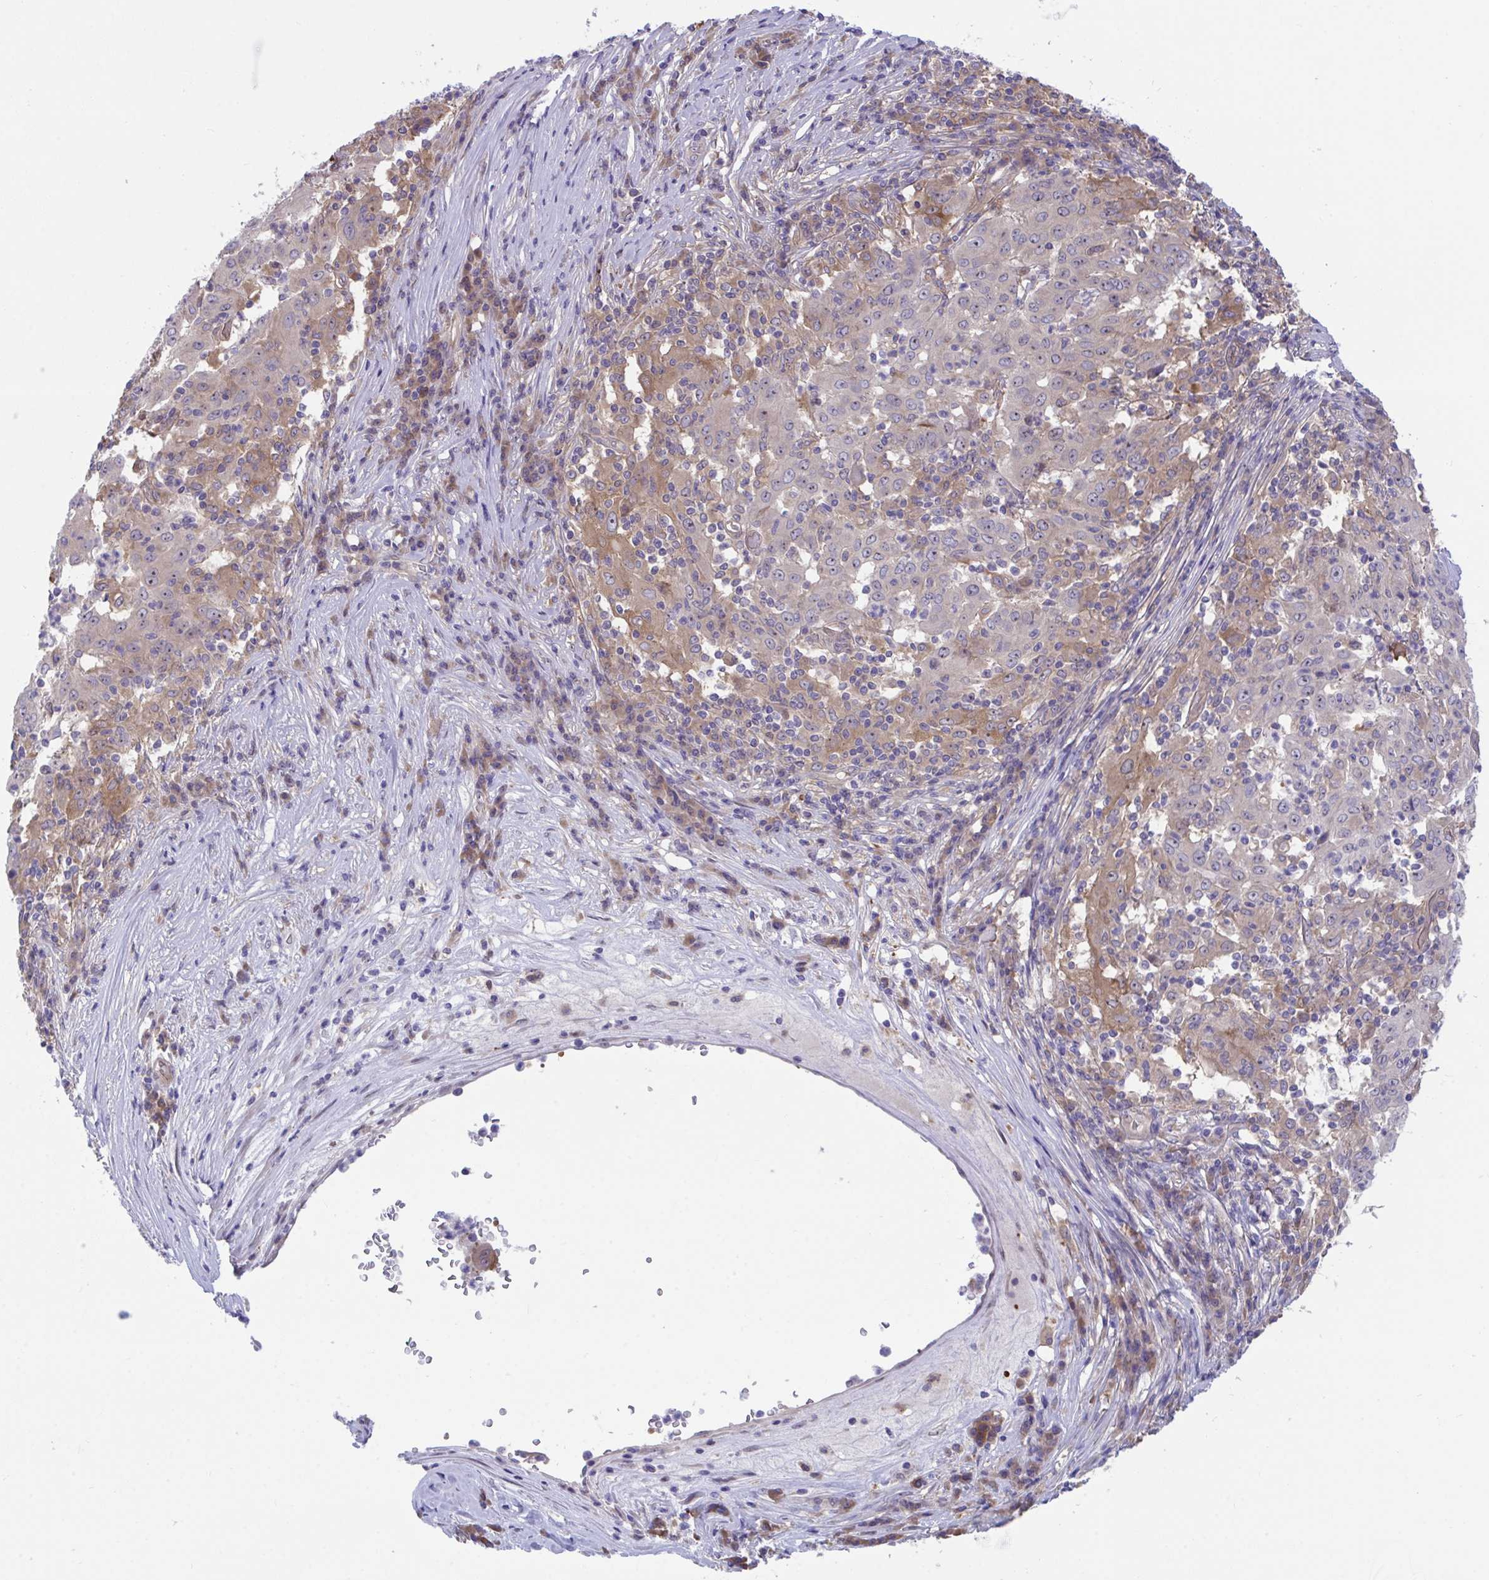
{"staining": {"intensity": "moderate", "quantity": "<25%", "location": "cytoplasmic/membranous,nuclear"}, "tissue": "pancreatic cancer", "cell_type": "Tumor cells", "image_type": "cancer", "snomed": [{"axis": "morphology", "description": "Adenocarcinoma, NOS"}, {"axis": "topography", "description": "Pancreas"}], "caption": "Adenocarcinoma (pancreatic) was stained to show a protein in brown. There is low levels of moderate cytoplasmic/membranous and nuclear staining in approximately <25% of tumor cells.", "gene": "CENPQ", "patient": {"sex": "male", "age": 63}}